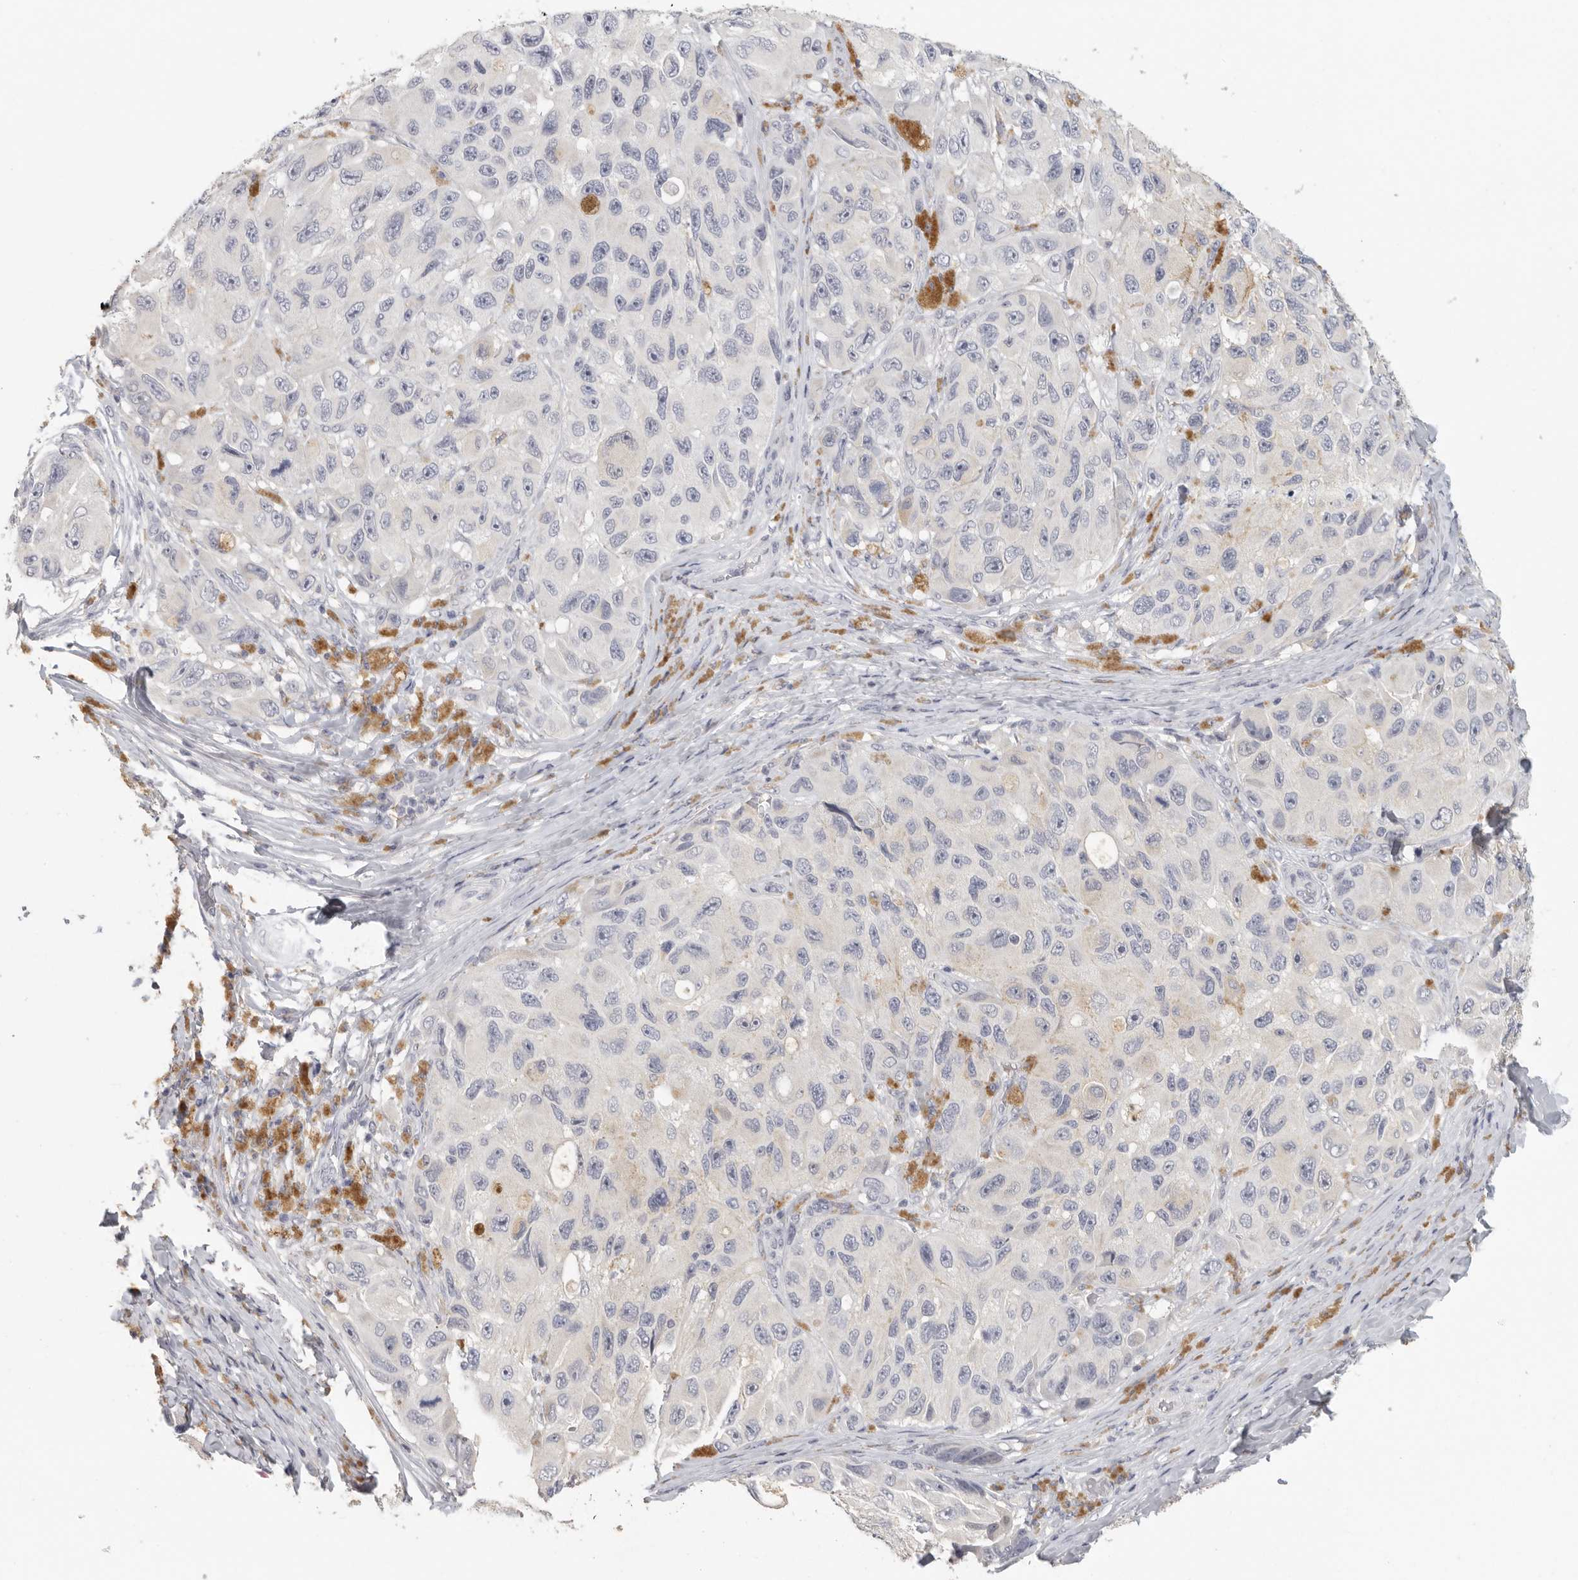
{"staining": {"intensity": "negative", "quantity": "none", "location": "none"}, "tissue": "melanoma", "cell_type": "Tumor cells", "image_type": "cancer", "snomed": [{"axis": "morphology", "description": "Malignant melanoma, NOS"}, {"axis": "topography", "description": "Skin"}], "caption": "Tumor cells are negative for protein expression in human melanoma.", "gene": "DNAJC11", "patient": {"sex": "female", "age": 73}}